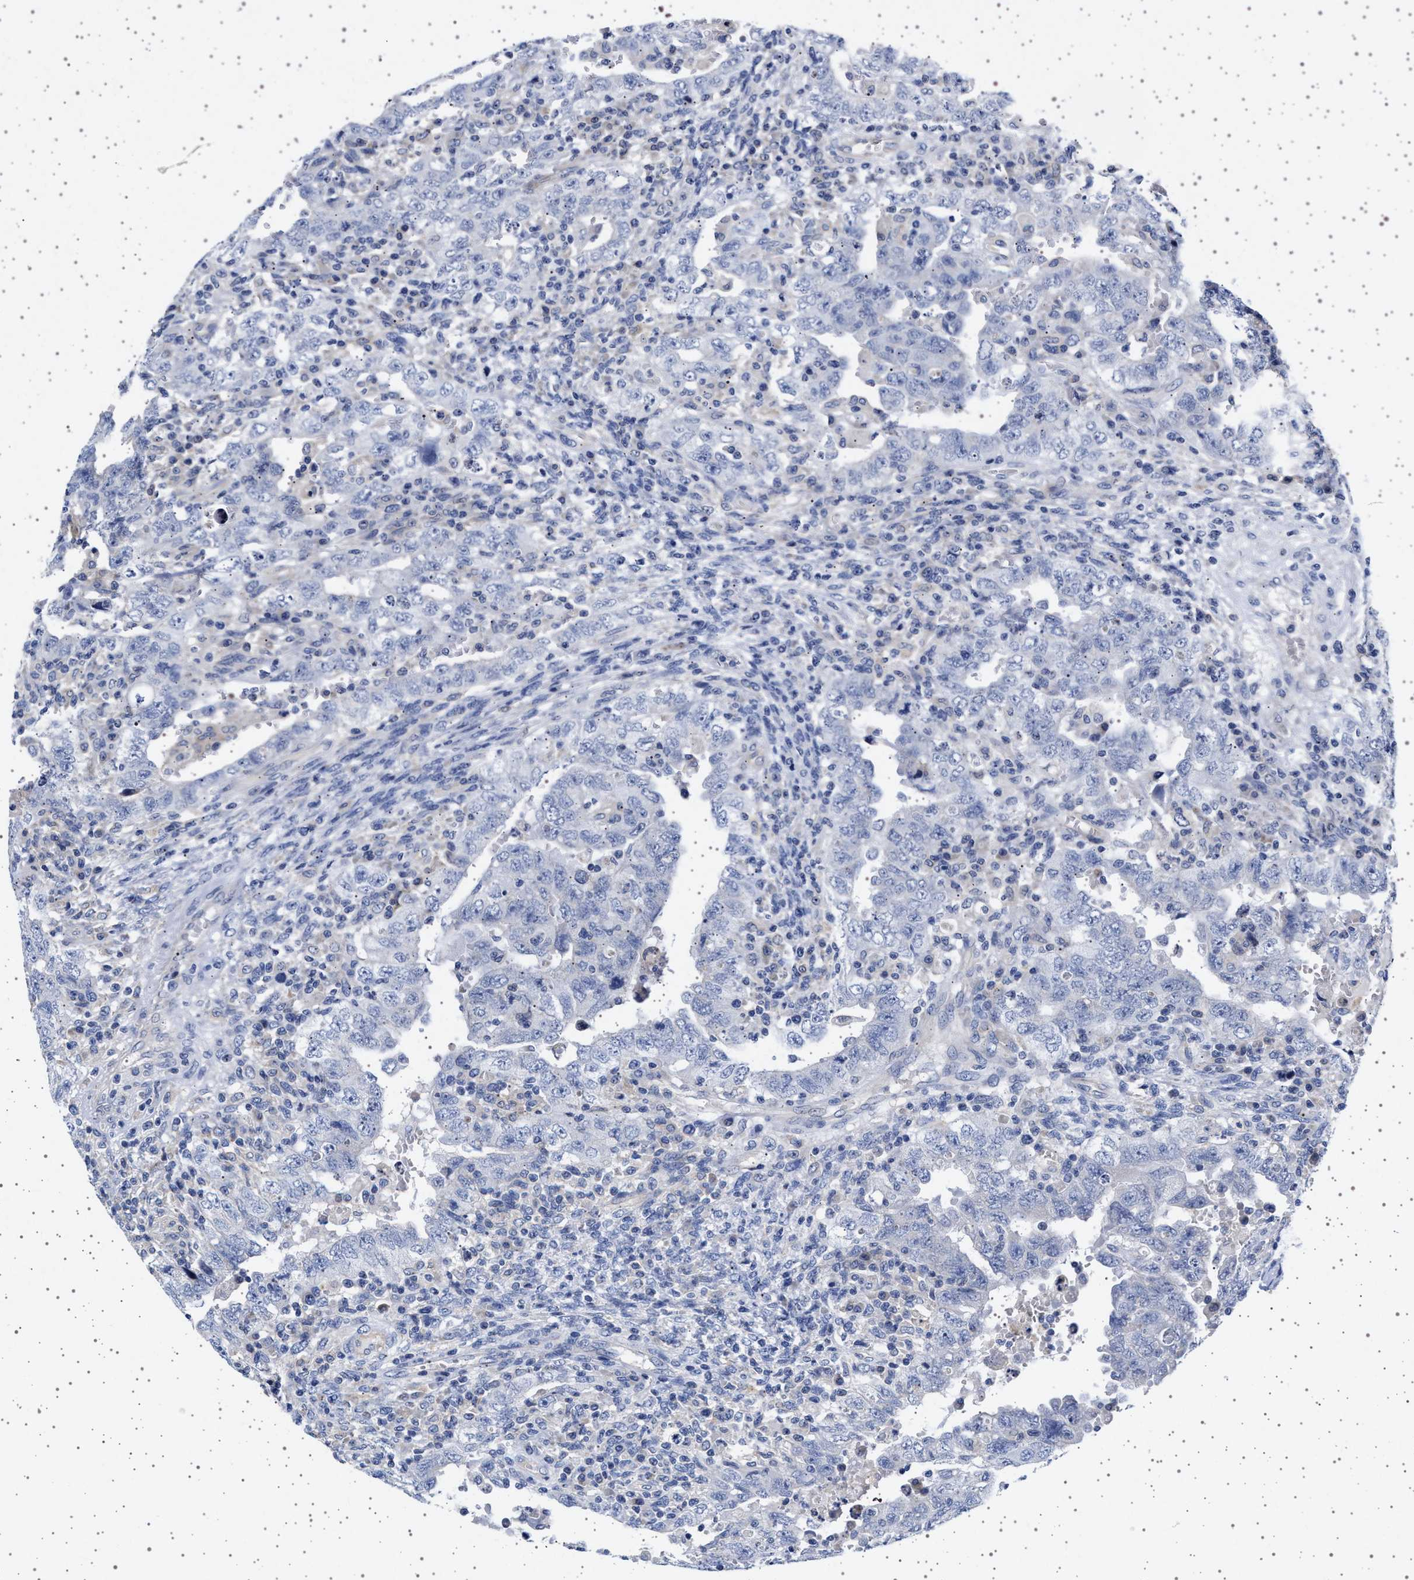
{"staining": {"intensity": "negative", "quantity": "none", "location": "none"}, "tissue": "testis cancer", "cell_type": "Tumor cells", "image_type": "cancer", "snomed": [{"axis": "morphology", "description": "Carcinoma, Embryonal, NOS"}, {"axis": "topography", "description": "Testis"}], "caption": "Tumor cells show no significant protein staining in testis cancer.", "gene": "TRMT10B", "patient": {"sex": "male", "age": 26}}